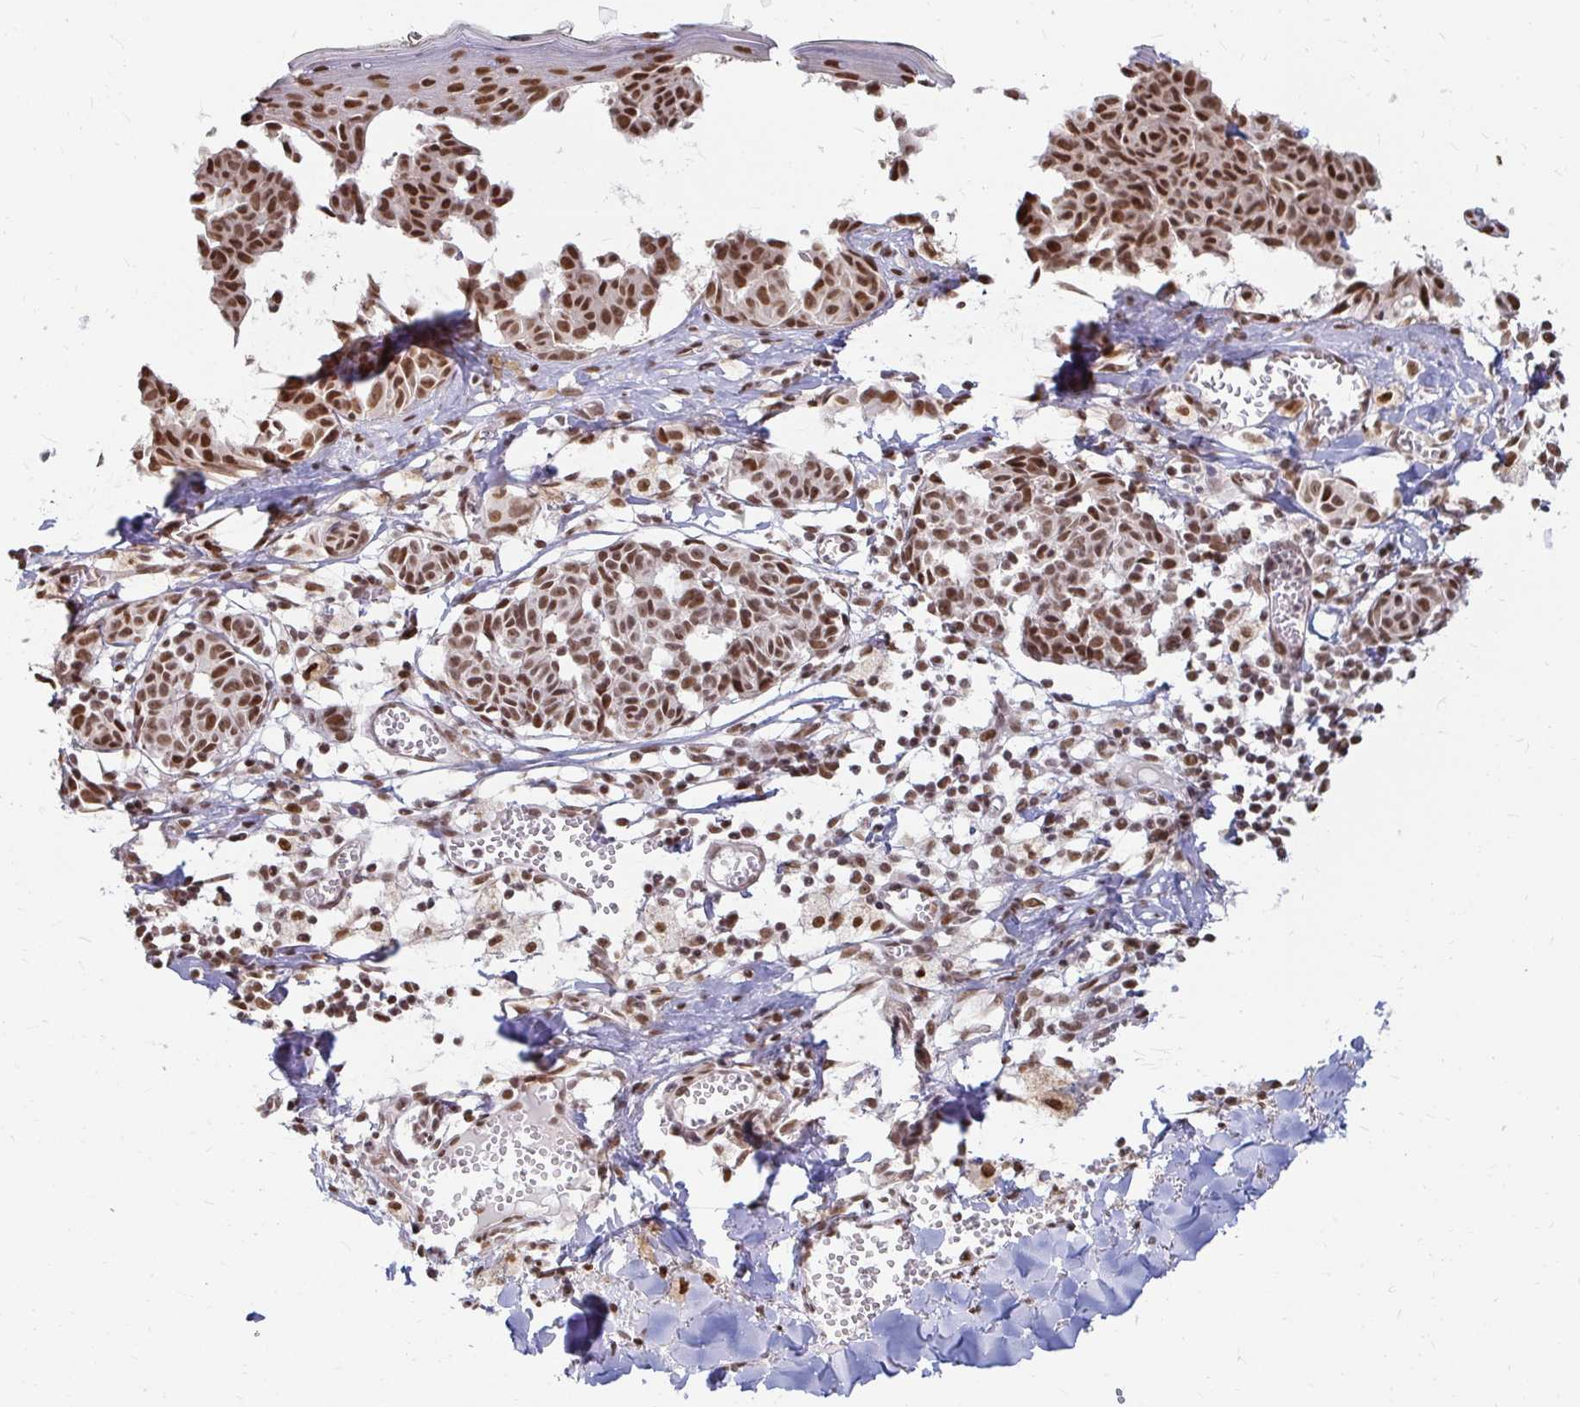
{"staining": {"intensity": "moderate", "quantity": ">75%", "location": "nuclear"}, "tissue": "melanoma", "cell_type": "Tumor cells", "image_type": "cancer", "snomed": [{"axis": "morphology", "description": "Malignant melanoma, NOS"}, {"axis": "topography", "description": "Skin"}], "caption": "Human melanoma stained with a protein marker reveals moderate staining in tumor cells.", "gene": "HNRNPU", "patient": {"sex": "female", "age": 43}}